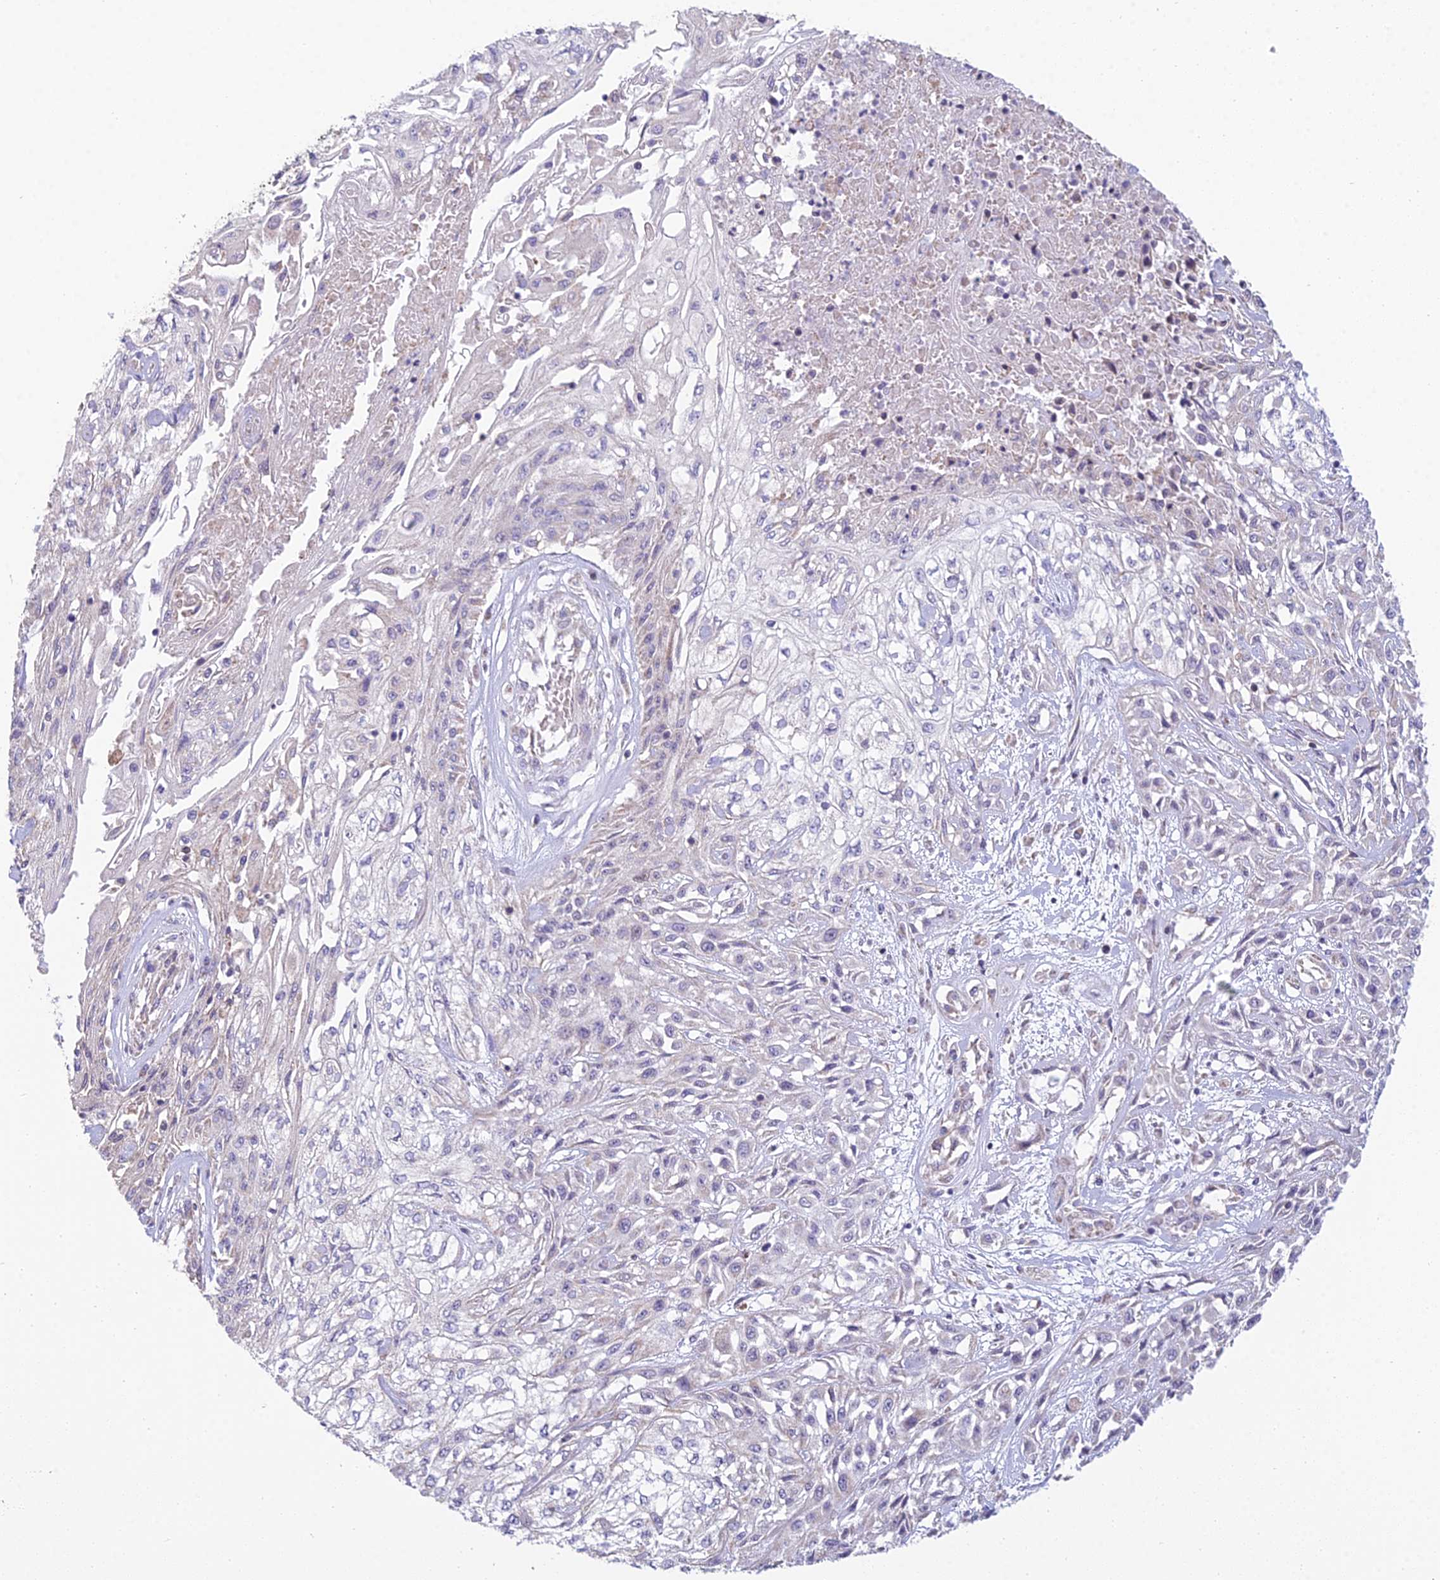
{"staining": {"intensity": "negative", "quantity": "none", "location": "none"}, "tissue": "skin cancer", "cell_type": "Tumor cells", "image_type": "cancer", "snomed": [{"axis": "morphology", "description": "Squamous cell carcinoma, NOS"}, {"axis": "morphology", "description": "Squamous cell carcinoma, metastatic, NOS"}, {"axis": "topography", "description": "Skin"}, {"axis": "topography", "description": "Lymph node"}], "caption": "The micrograph displays no staining of tumor cells in squamous cell carcinoma (skin).", "gene": "CFAP206", "patient": {"sex": "male", "age": 75}}